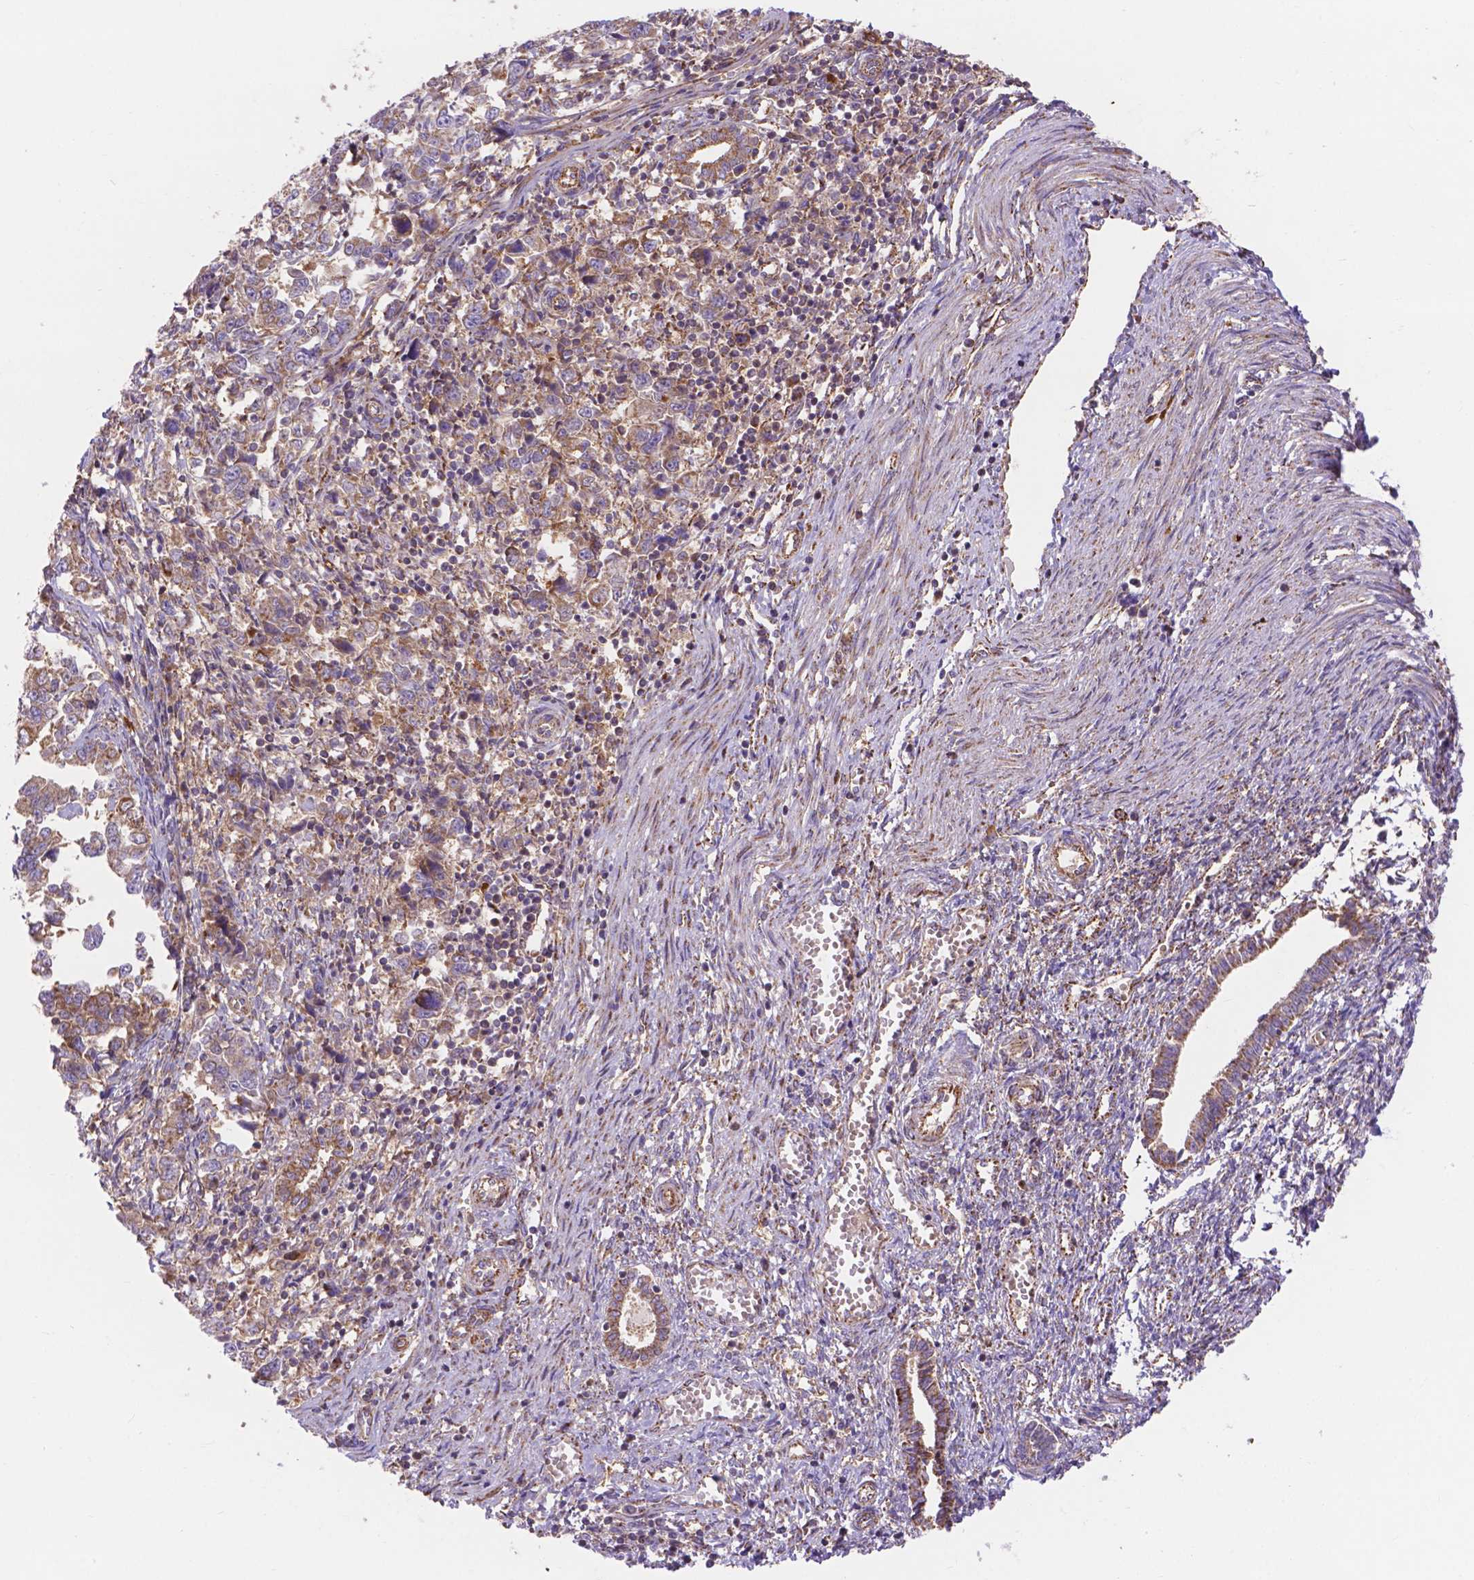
{"staining": {"intensity": "moderate", "quantity": "25%-75%", "location": "cytoplasmic/membranous"}, "tissue": "endometrial cancer", "cell_type": "Tumor cells", "image_type": "cancer", "snomed": [{"axis": "morphology", "description": "Adenocarcinoma, NOS"}, {"axis": "topography", "description": "Endometrium"}], "caption": "The immunohistochemical stain shows moderate cytoplasmic/membranous expression in tumor cells of endometrial cancer (adenocarcinoma) tissue. (DAB (3,3'-diaminobenzidine) = brown stain, brightfield microscopy at high magnification).", "gene": "AK3", "patient": {"sex": "female", "age": 43}}